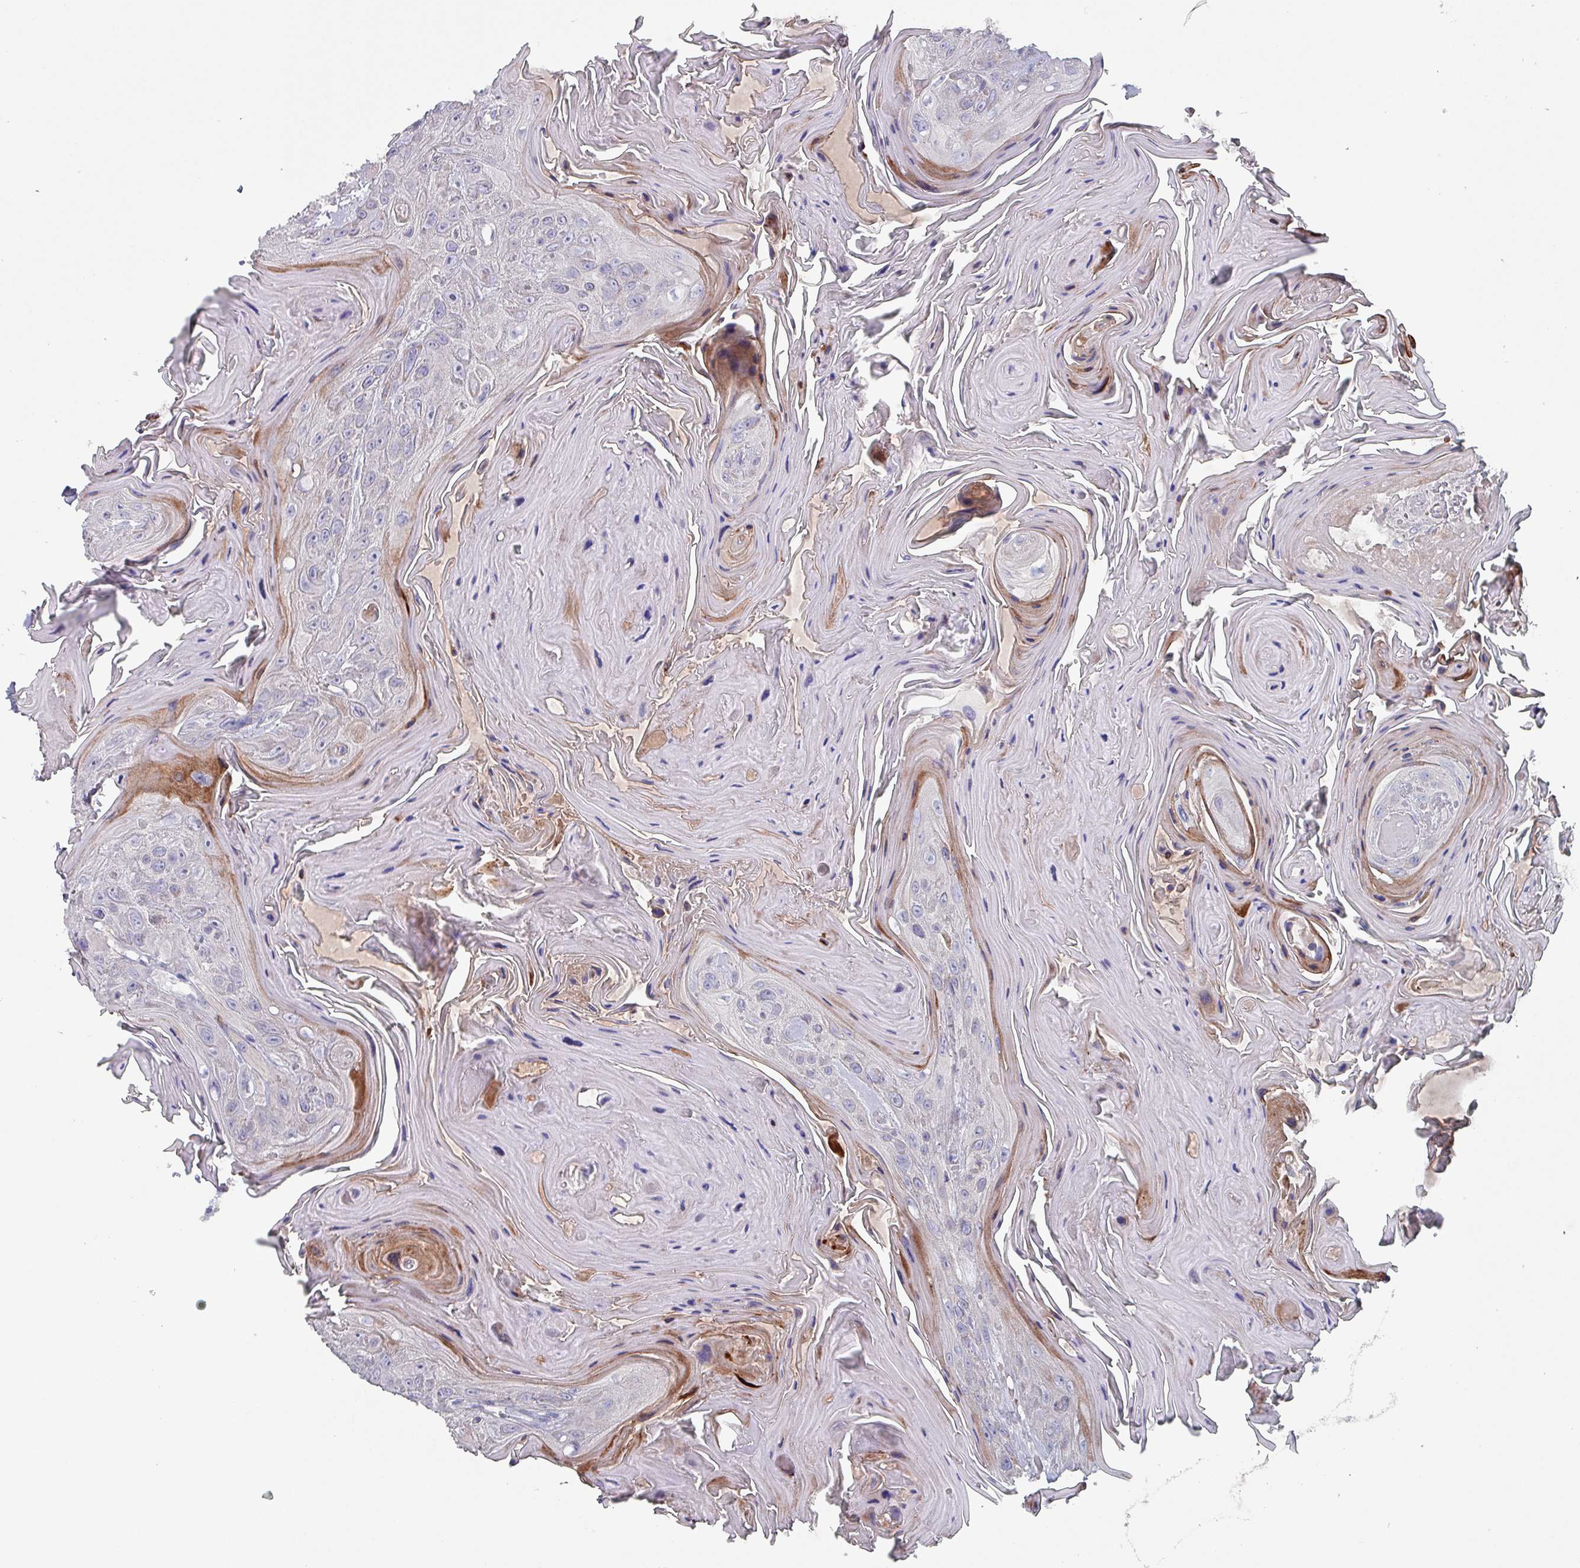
{"staining": {"intensity": "moderate", "quantity": "<25%", "location": "cytoplasmic/membranous"}, "tissue": "head and neck cancer", "cell_type": "Tumor cells", "image_type": "cancer", "snomed": [{"axis": "morphology", "description": "Squamous cell carcinoma, NOS"}, {"axis": "topography", "description": "Head-Neck"}], "caption": "This is an image of IHC staining of head and neck cancer (squamous cell carcinoma), which shows moderate expression in the cytoplasmic/membranous of tumor cells.", "gene": "DRD5", "patient": {"sex": "female", "age": 59}}